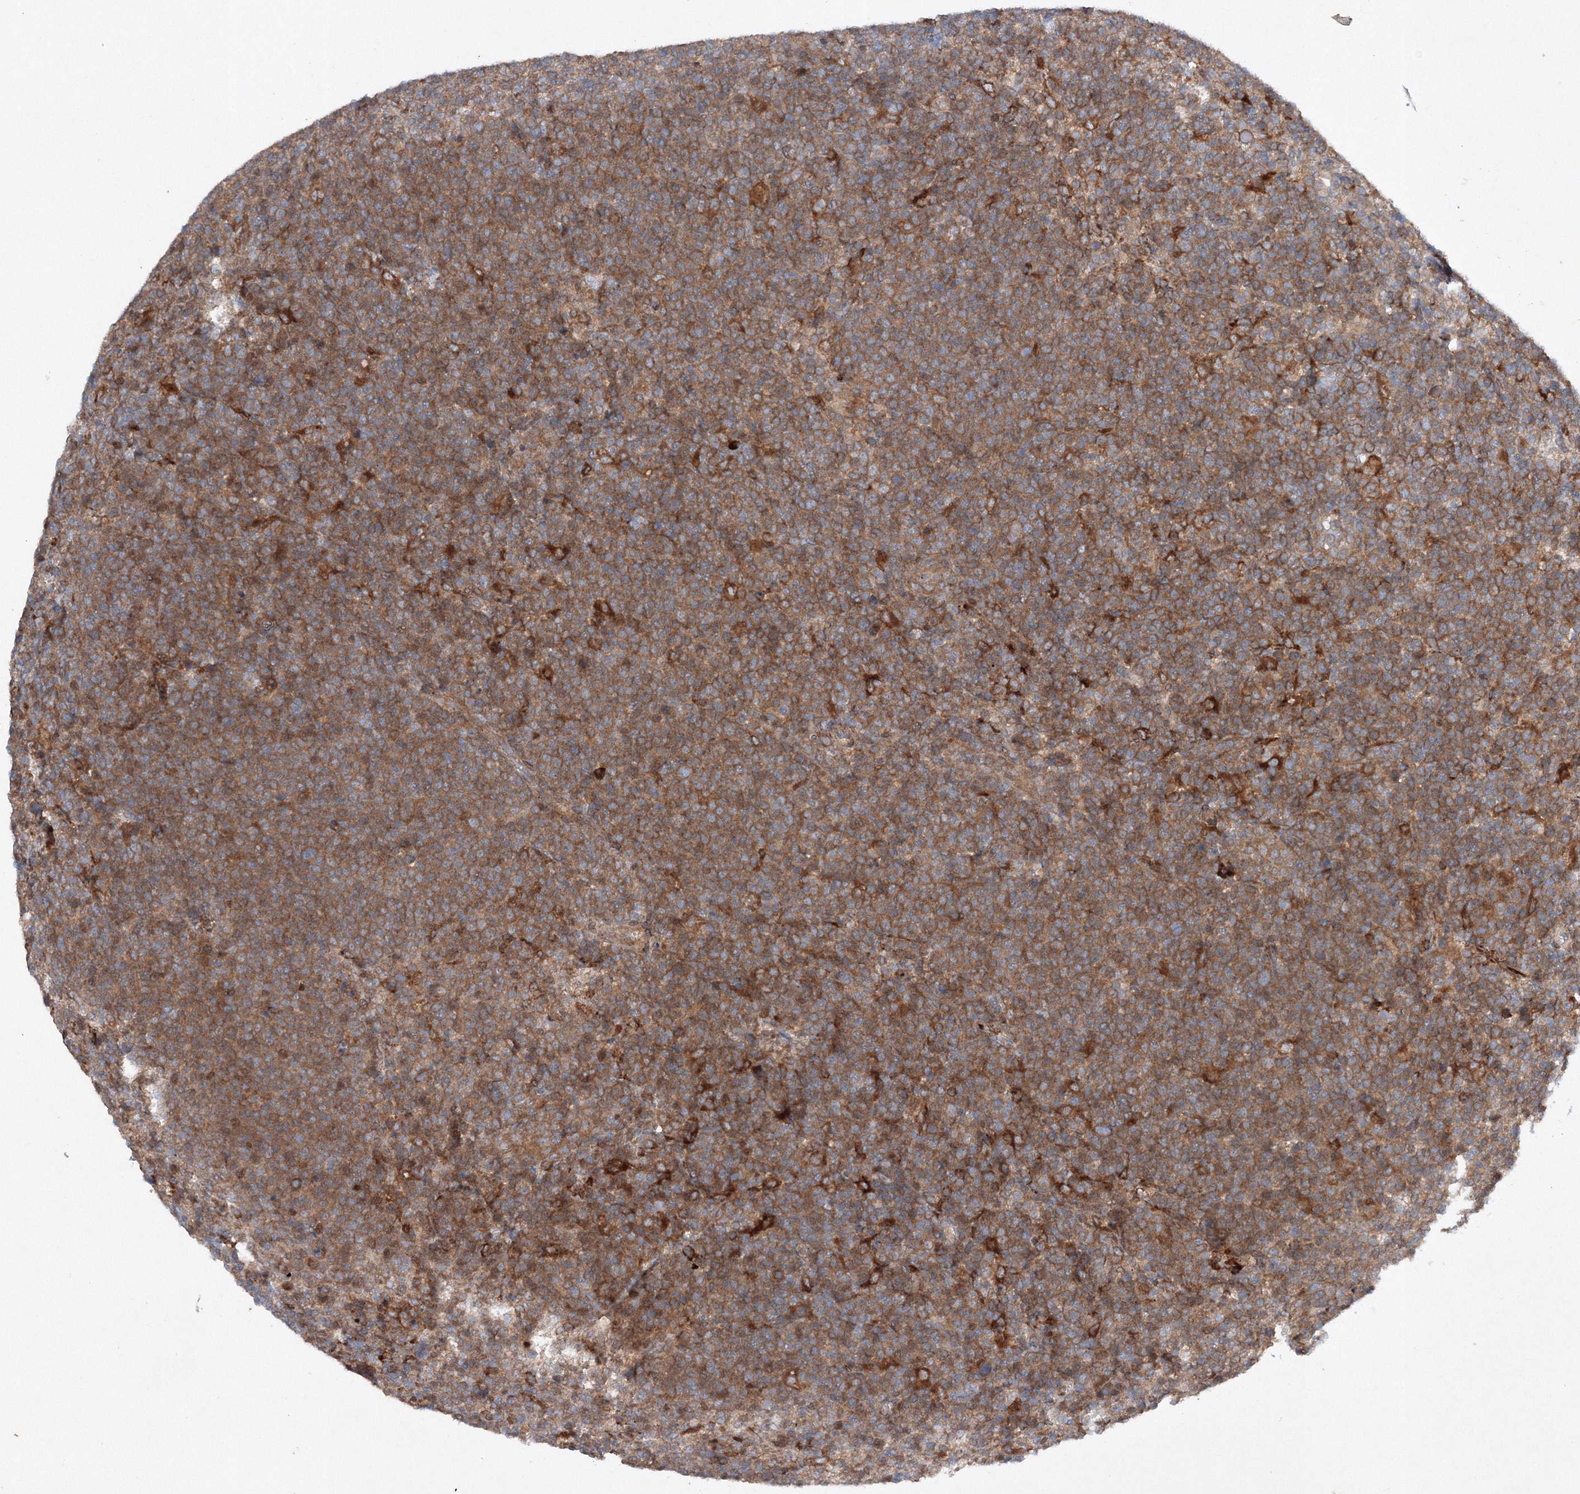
{"staining": {"intensity": "moderate", "quantity": ">75%", "location": "cytoplasmic/membranous"}, "tissue": "lymphoma", "cell_type": "Tumor cells", "image_type": "cancer", "snomed": [{"axis": "morphology", "description": "Malignant lymphoma, non-Hodgkin's type, High grade"}, {"axis": "topography", "description": "Lymph node"}], "caption": "Moderate cytoplasmic/membranous protein positivity is seen in about >75% of tumor cells in malignant lymphoma, non-Hodgkin's type (high-grade).", "gene": "SLC36A1", "patient": {"sex": "male", "age": 61}}